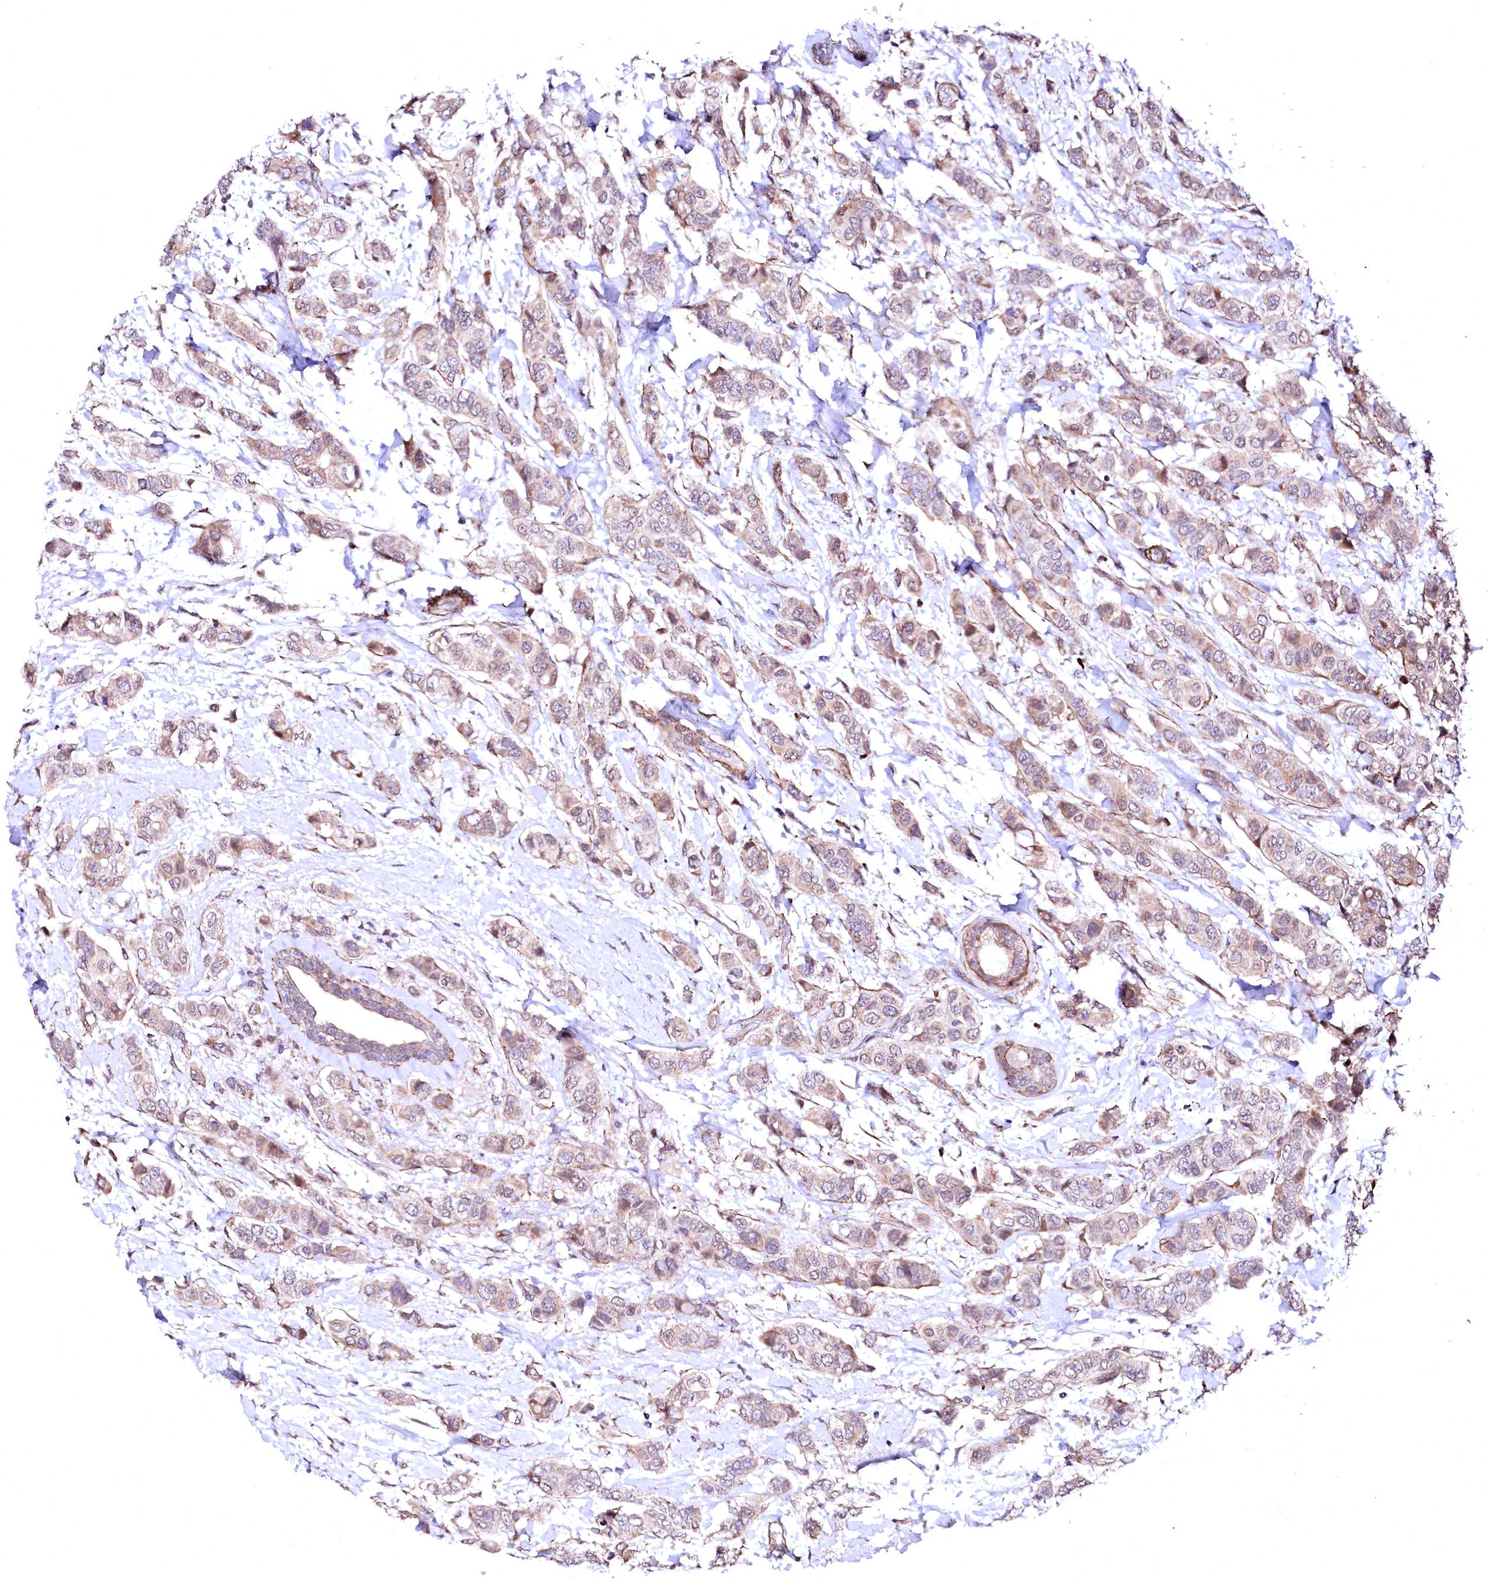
{"staining": {"intensity": "weak", "quantity": ">75%", "location": "cytoplasmic/membranous"}, "tissue": "breast cancer", "cell_type": "Tumor cells", "image_type": "cancer", "snomed": [{"axis": "morphology", "description": "Lobular carcinoma"}, {"axis": "topography", "description": "Breast"}], "caption": "Immunohistochemistry photomicrograph of neoplastic tissue: breast cancer stained using immunohistochemistry reveals low levels of weak protein expression localized specifically in the cytoplasmic/membranous of tumor cells, appearing as a cytoplasmic/membranous brown color.", "gene": "GPR176", "patient": {"sex": "female", "age": 51}}